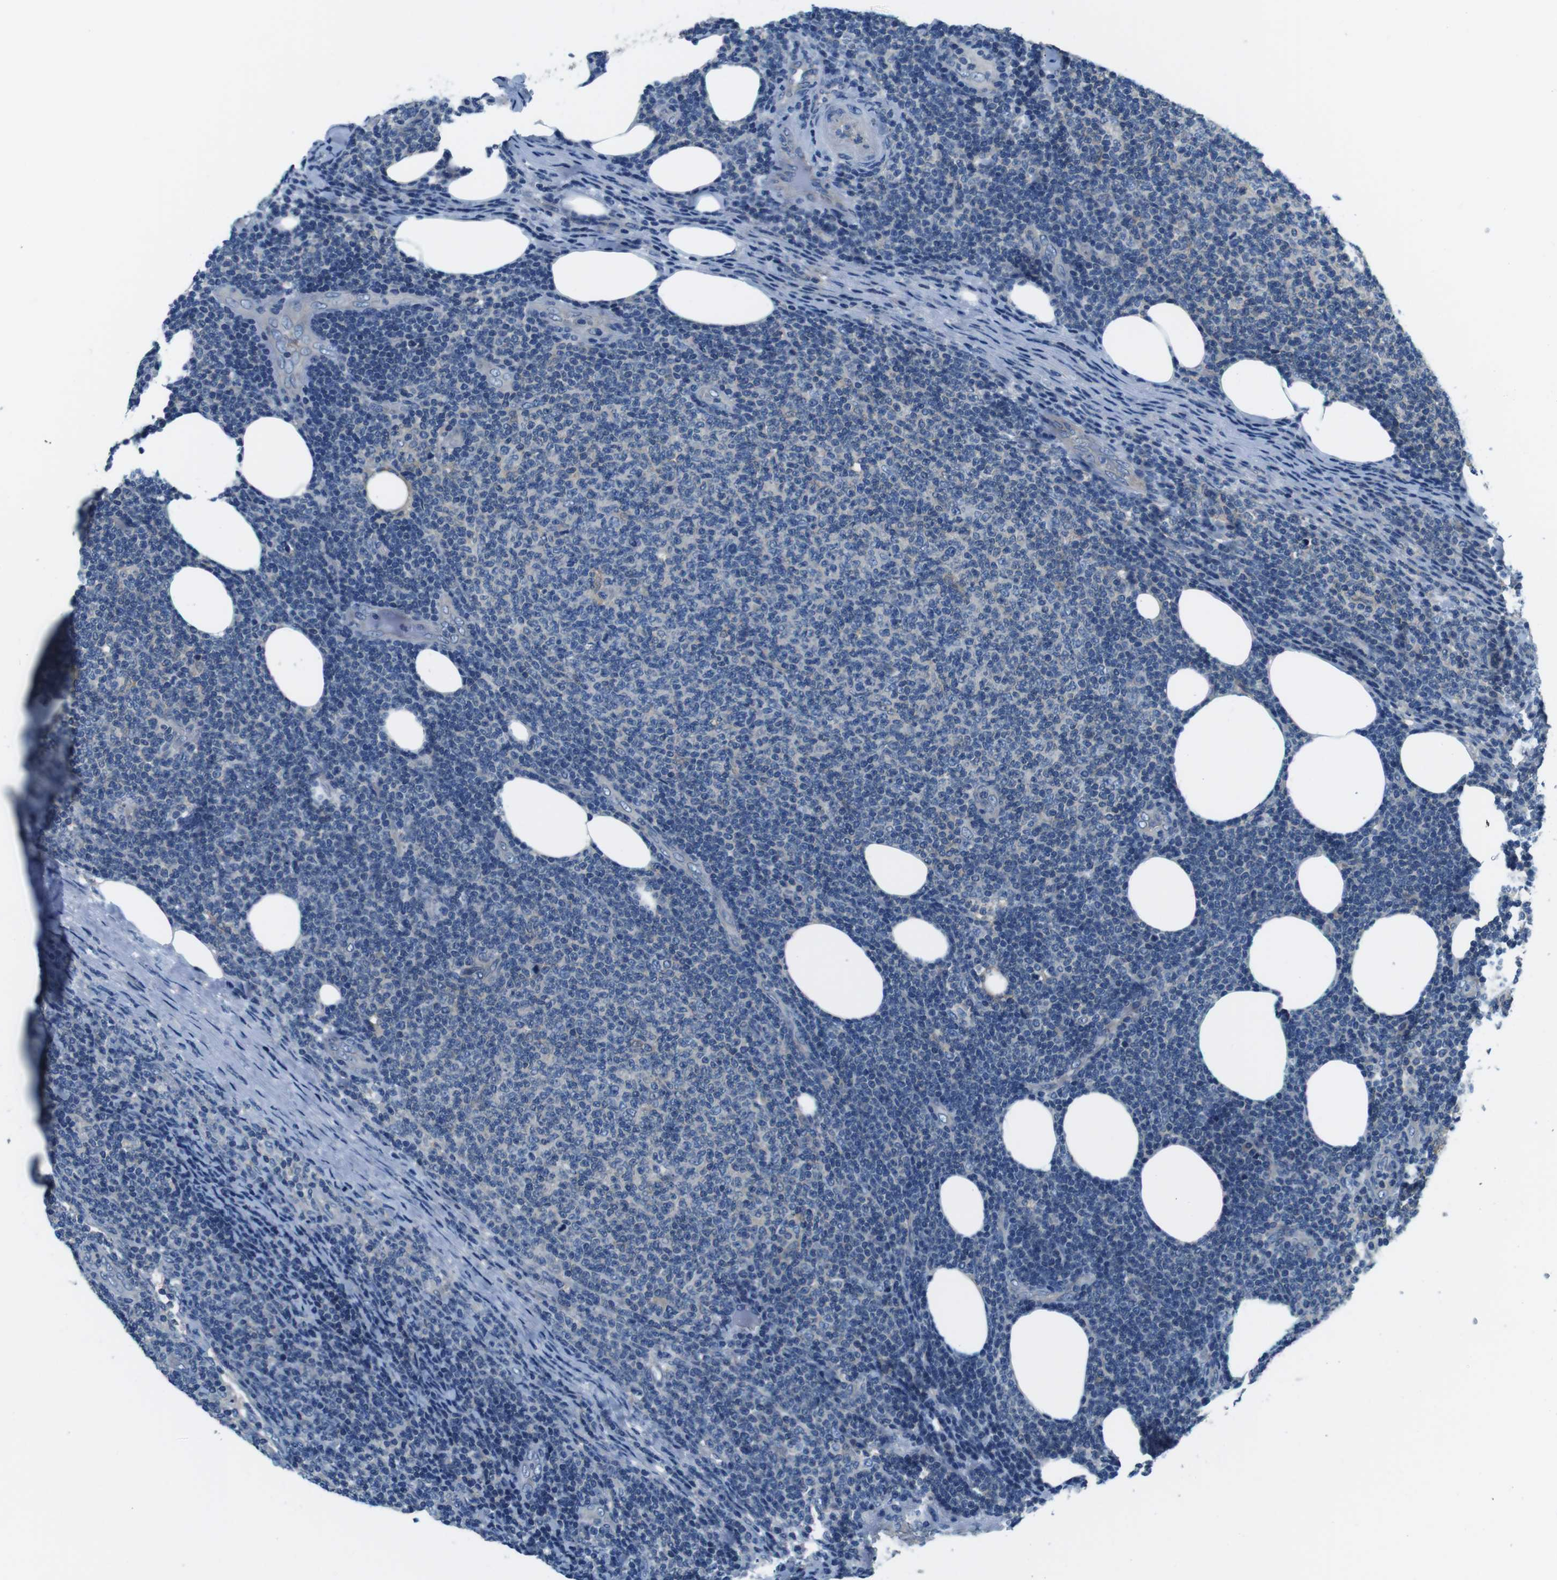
{"staining": {"intensity": "negative", "quantity": "none", "location": "none"}, "tissue": "lymphoma", "cell_type": "Tumor cells", "image_type": "cancer", "snomed": [{"axis": "morphology", "description": "Malignant lymphoma, non-Hodgkin's type, Low grade"}, {"axis": "topography", "description": "Lymph node"}], "caption": "Tumor cells show no significant positivity in malignant lymphoma, non-Hodgkin's type (low-grade).", "gene": "DENND4C", "patient": {"sex": "male", "age": 66}}